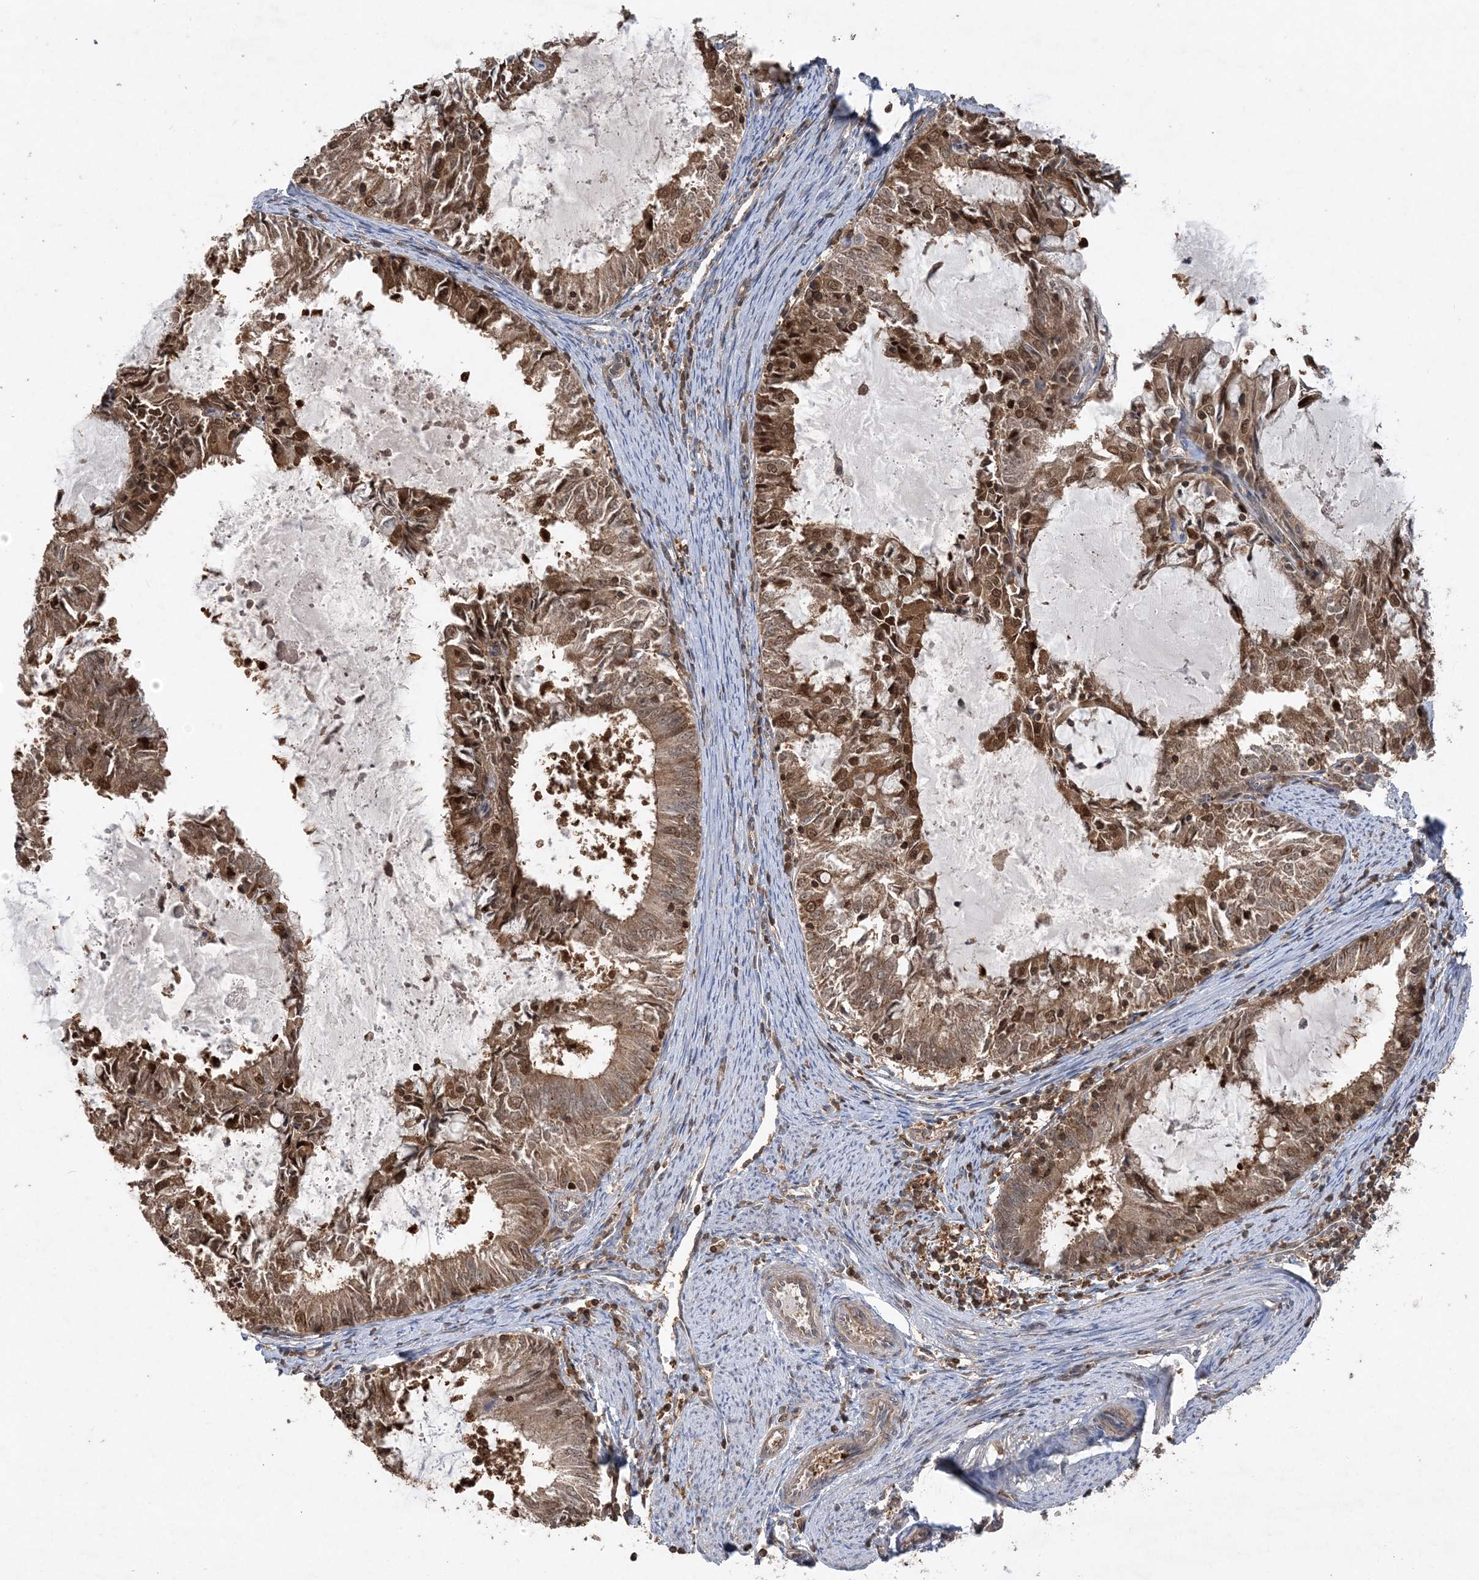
{"staining": {"intensity": "moderate", "quantity": ">75%", "location": "cytoplasmic/membranous,nuclear"}, "tissue": "endometrial cancer", "cell_type": "Tumor cells", "image_type": "cancer", "snomed": [{"axis": "morphology", "description": "Adenocarcinoma, NOS"}, {"axis": "topography", "description": "Endometrium"}], "caption": "Brown immunohistochemical staining in endometrial cancer (adenocarcinoma) displays moderate cytoplasmic/membranous and nuclear expression in about >75% of tumor cells.", "gene": "ACYP1", "patient": {"sex": "female", "age": 57}}